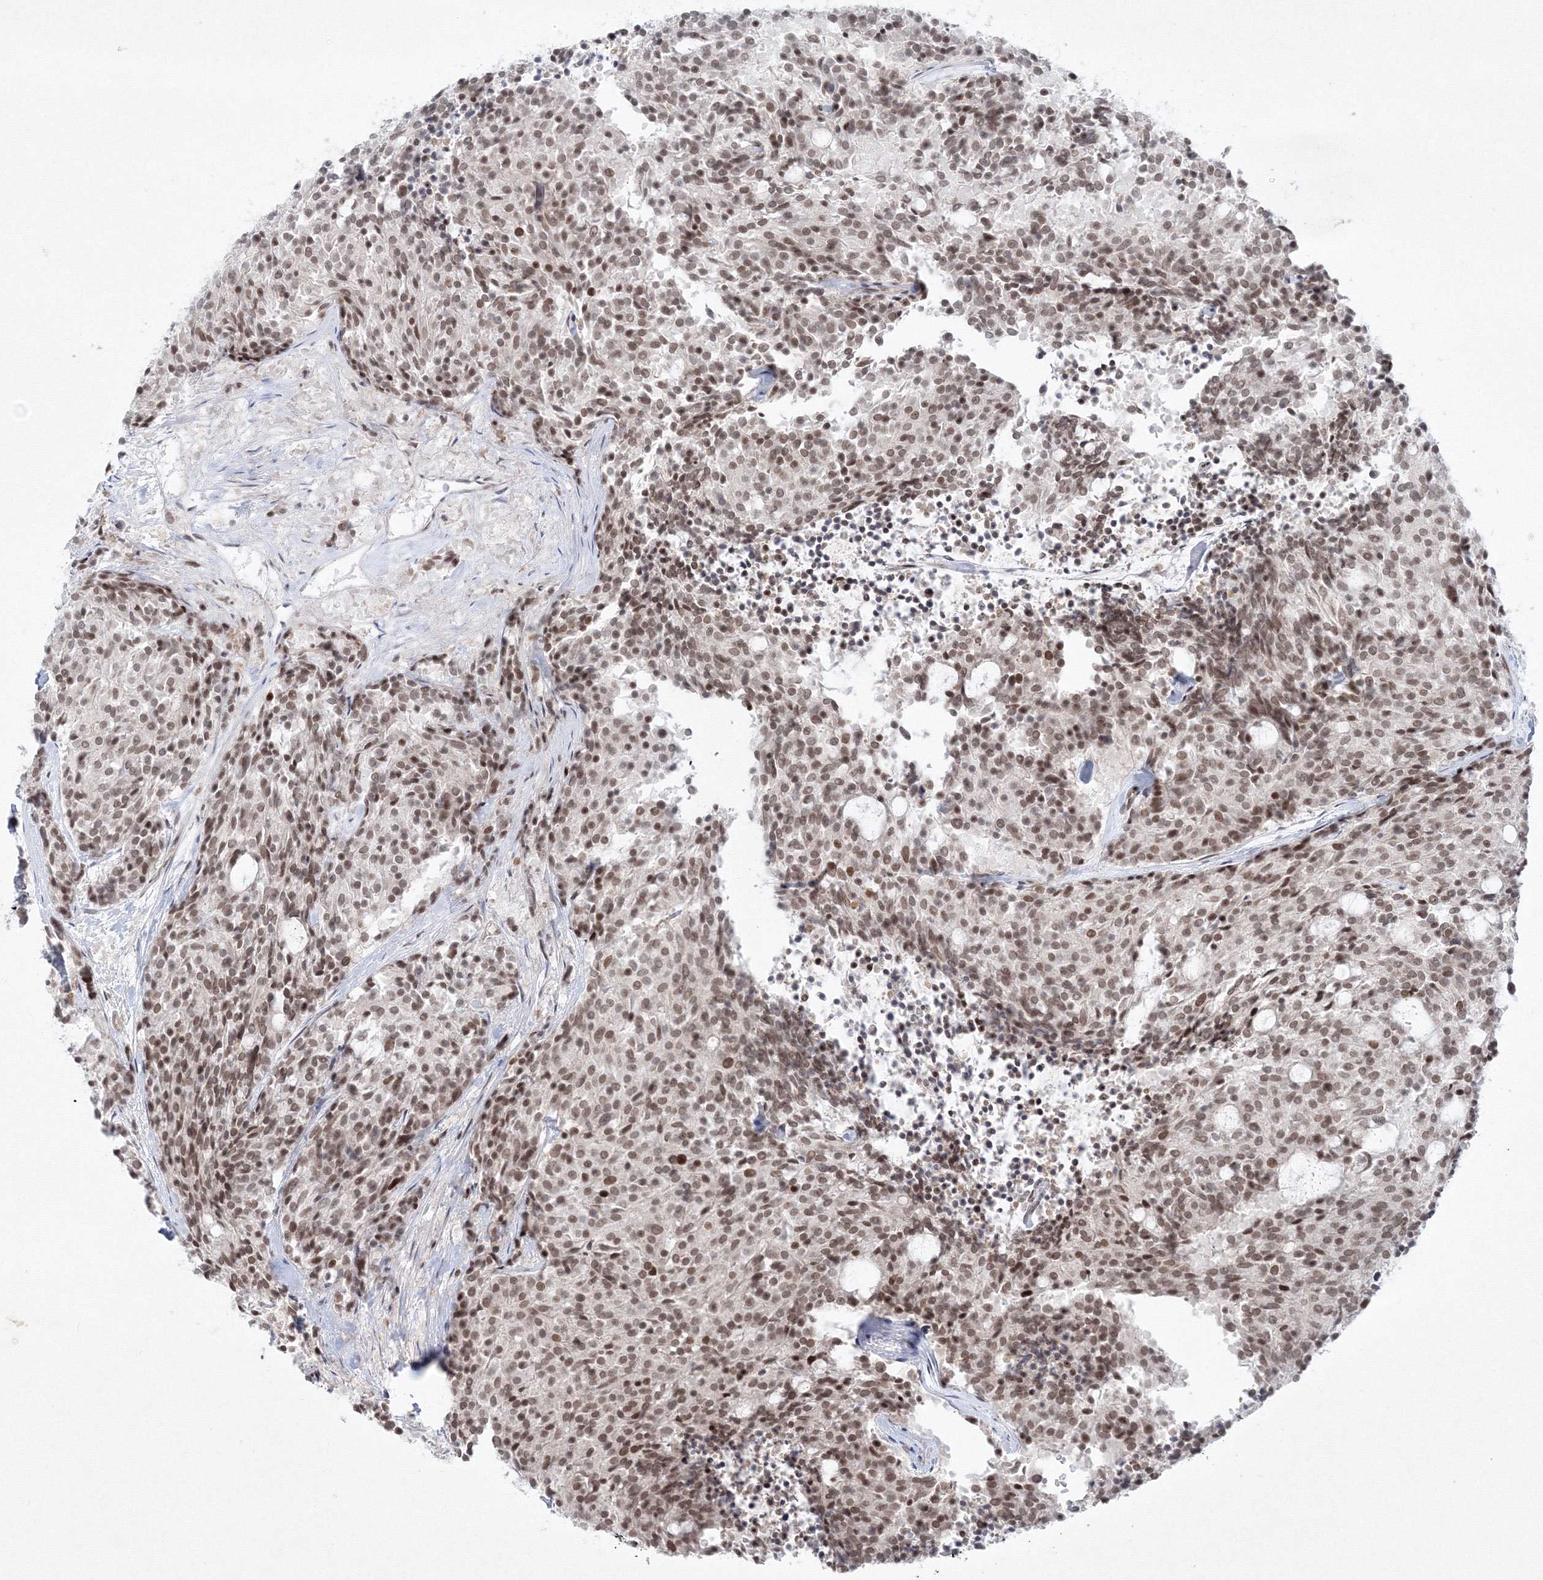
{"staining": {"intensity": "moderate", "quantity": ">75%", "location": "nuclear"}, "tissue": "carcinoid", "cell_type": "Tumor cells", "image_type": "cancer", "snomed": [{"axis": "morphology", "description": "Carcinoid, malignant, NOS"}, {"axis": "topography", "description": "Pancreas"}], "caption": "High-magnification brightfield microscopy of malignant carcinoid stained with DAB (3,3'-diaminobenzidine) (brown) and counterstained with hematoxylin (blue). tumor cells exhibit moderate nuclear staining is appreciated in approximately>75% of cells.", "gene": "KIF4A", "patient": {"sex": "female", "age": 54}}